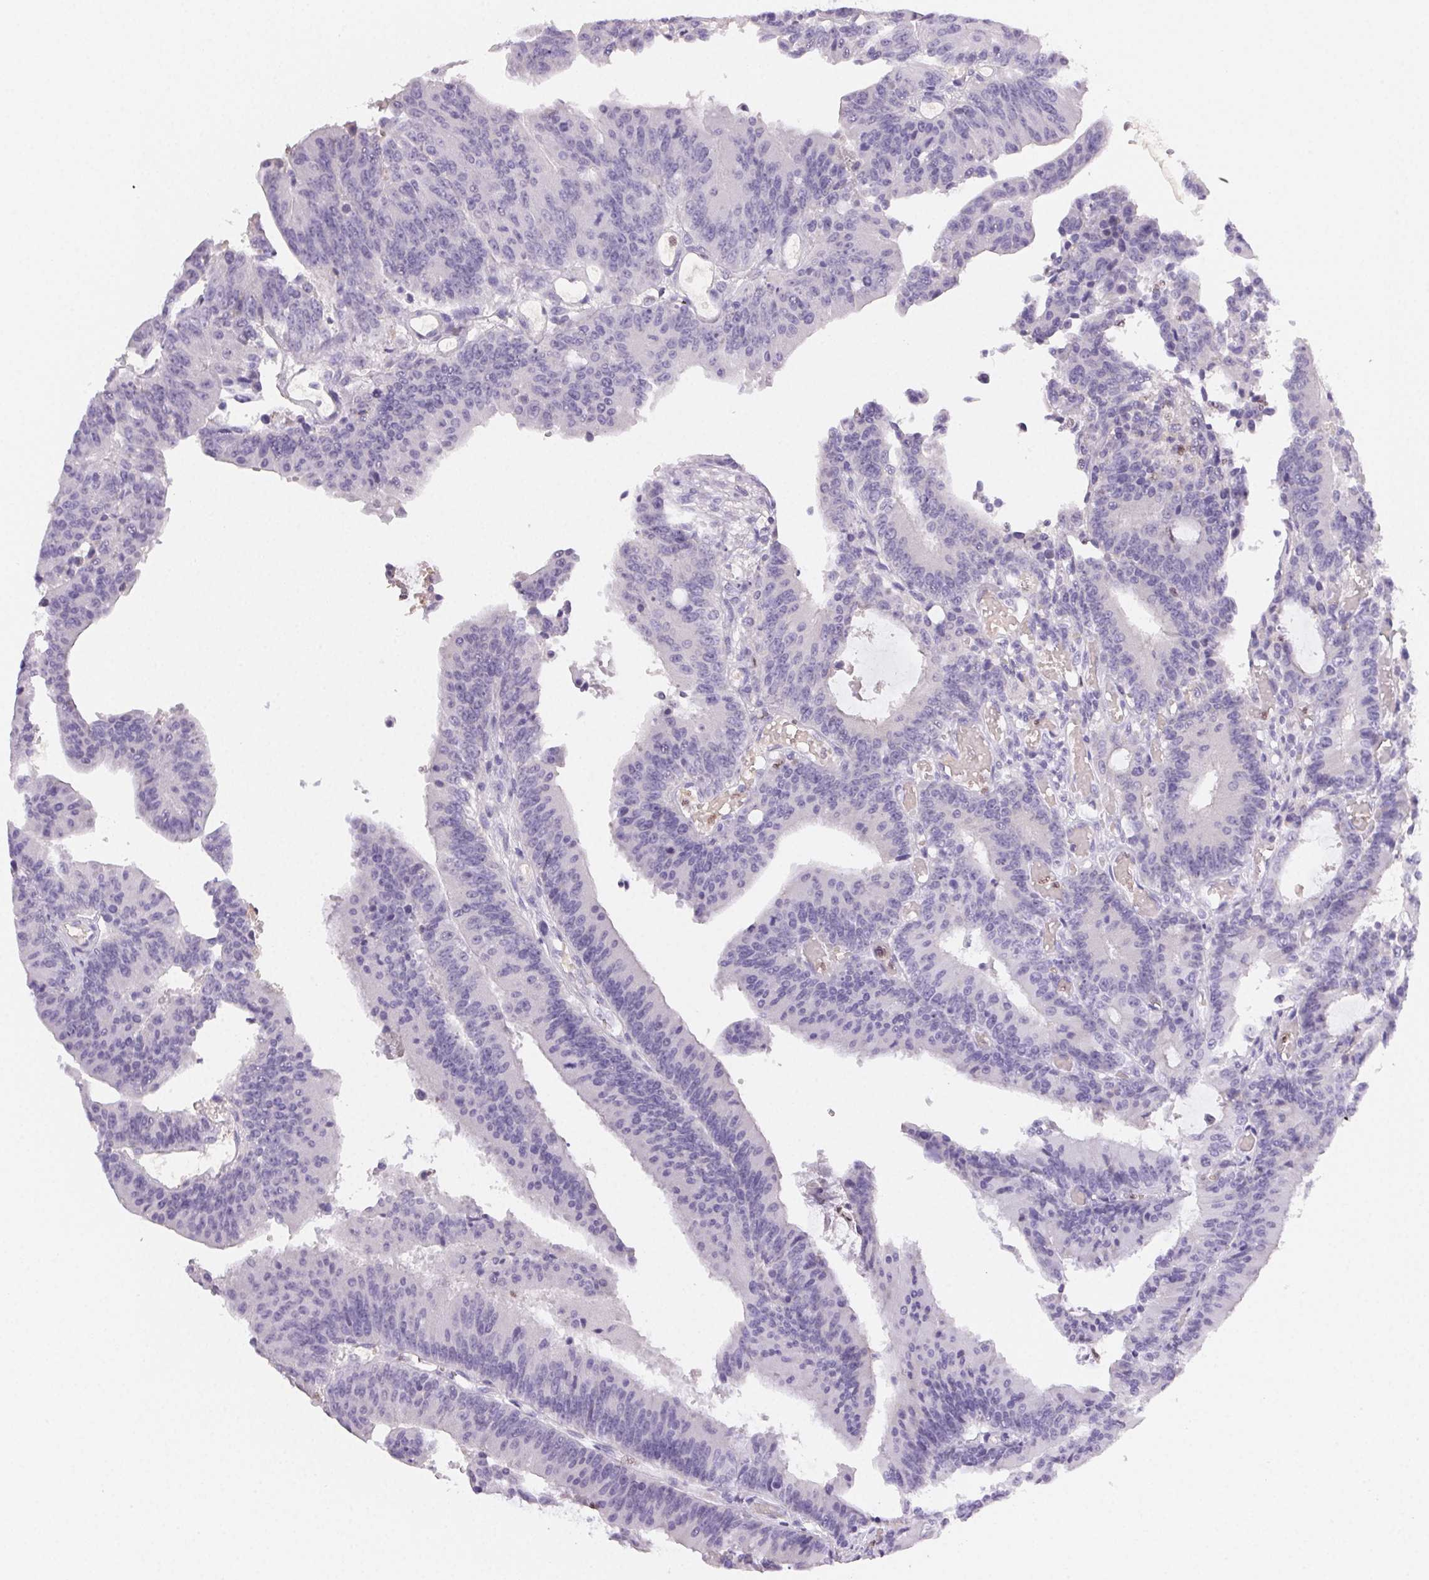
{"staining": {"intensity": "negative", "quantity": "none", "location": "none"}, "tissue": "colorectal cancer", "cell_type": "Tumor cells", "image_type": "cancer", "snomed": [{"axis": "morphology", "description": "Adenocarcinoma, NOS"}, {"axis": "topography", "description": "Colon"}], "caption": "A histopathology image of adenocarcinoma (colorectal) stained for a protein shows no brown staining in tumor cells.", "gene": "PADI4", "patient": {"sex": "female", "age": 78}}